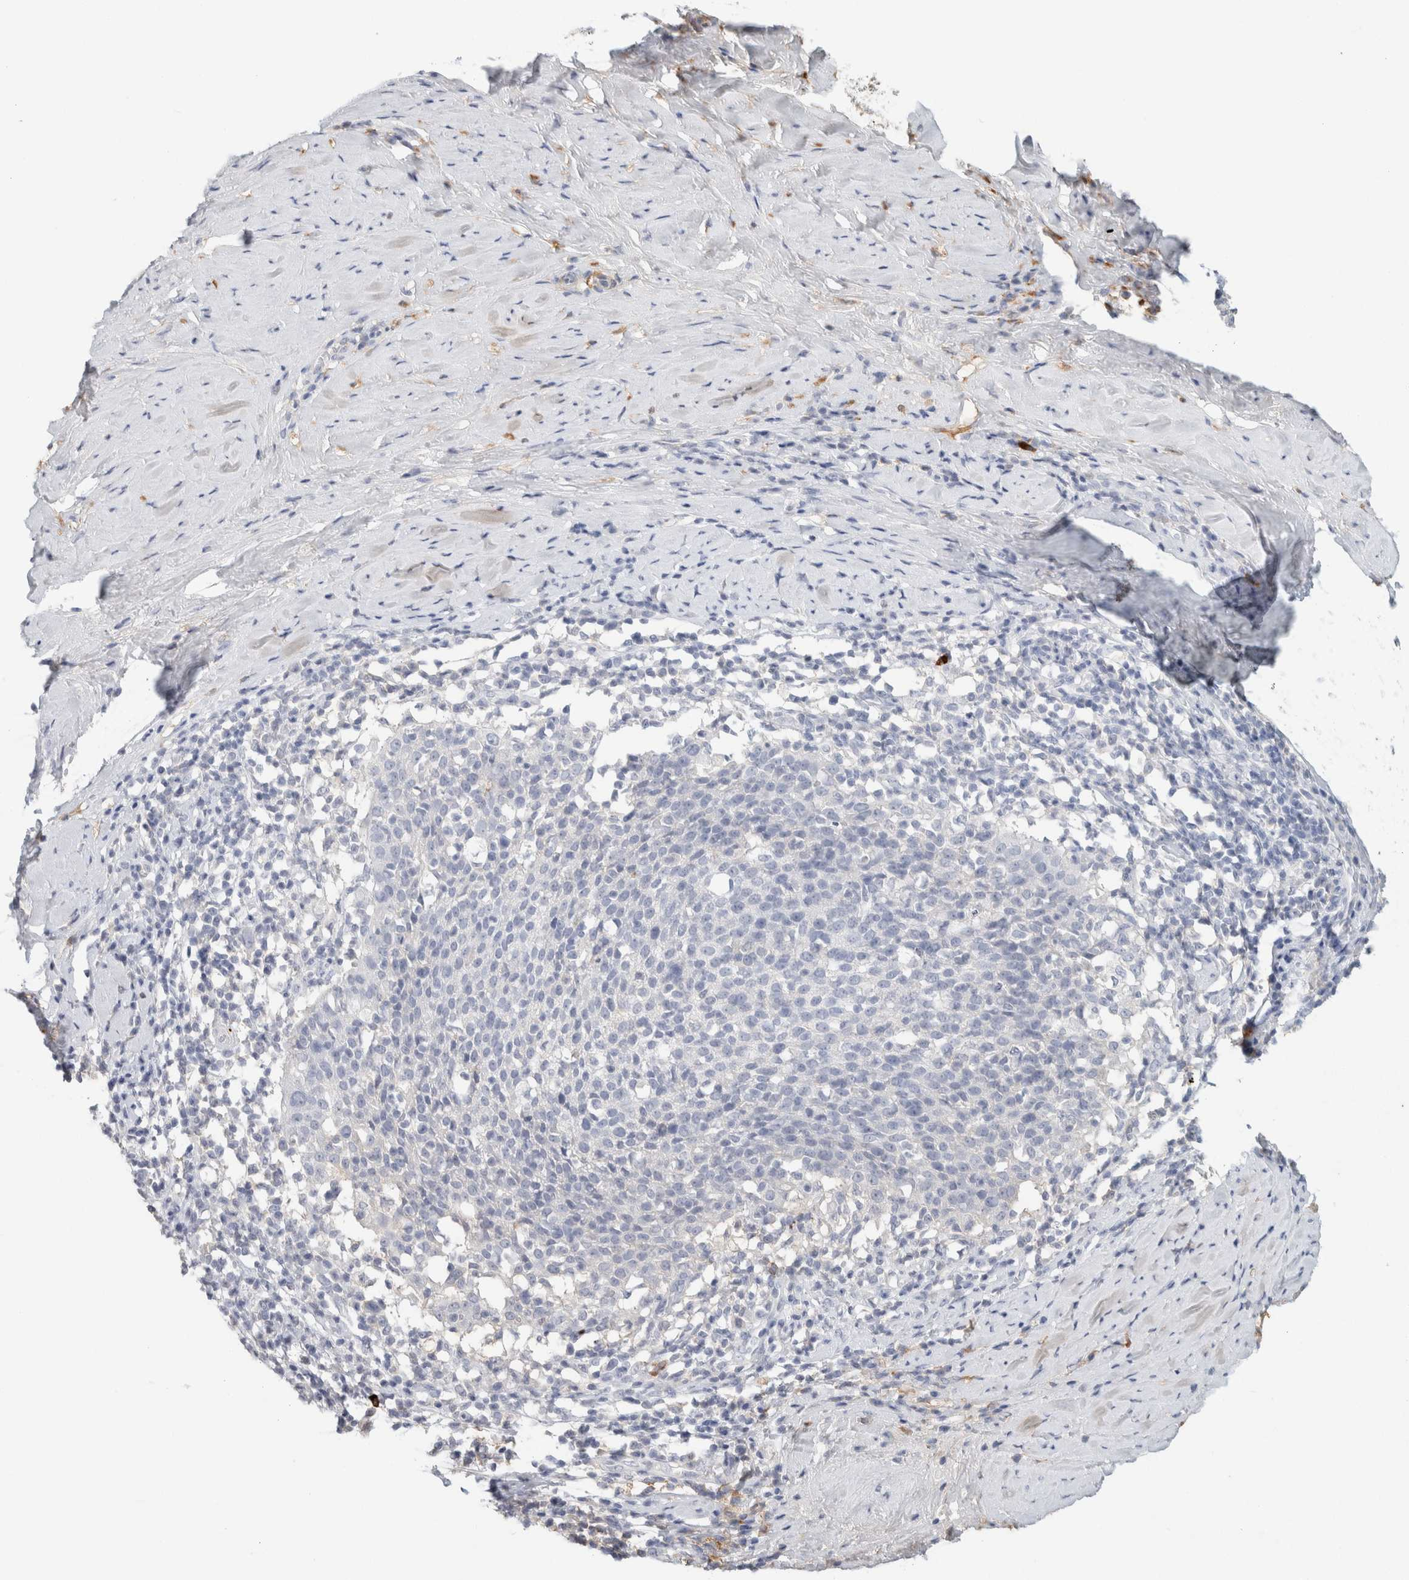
{"staining": {"intensity": "negative", "quantity": "none", "location": "none"}, "tissue": "cervical cancer", "cell_type": "Tumor cells", "image_type": "cancer", "snomed": [{"axis": "morphology", "description": "Squamous cell carcinoma, NOS"}, {"axis": "topography", "description": "Cervix"}], "caption": "Immunohistochemical staining of human cervical cancer (squamous cell carcinoma) demonstrates no significant expression in tumor cells. (DAB immunohistochemistry visualized using brightfield microscopy, high magnification).", "gene": "IL6", "patient": {"sex": "female", "age": 51}}